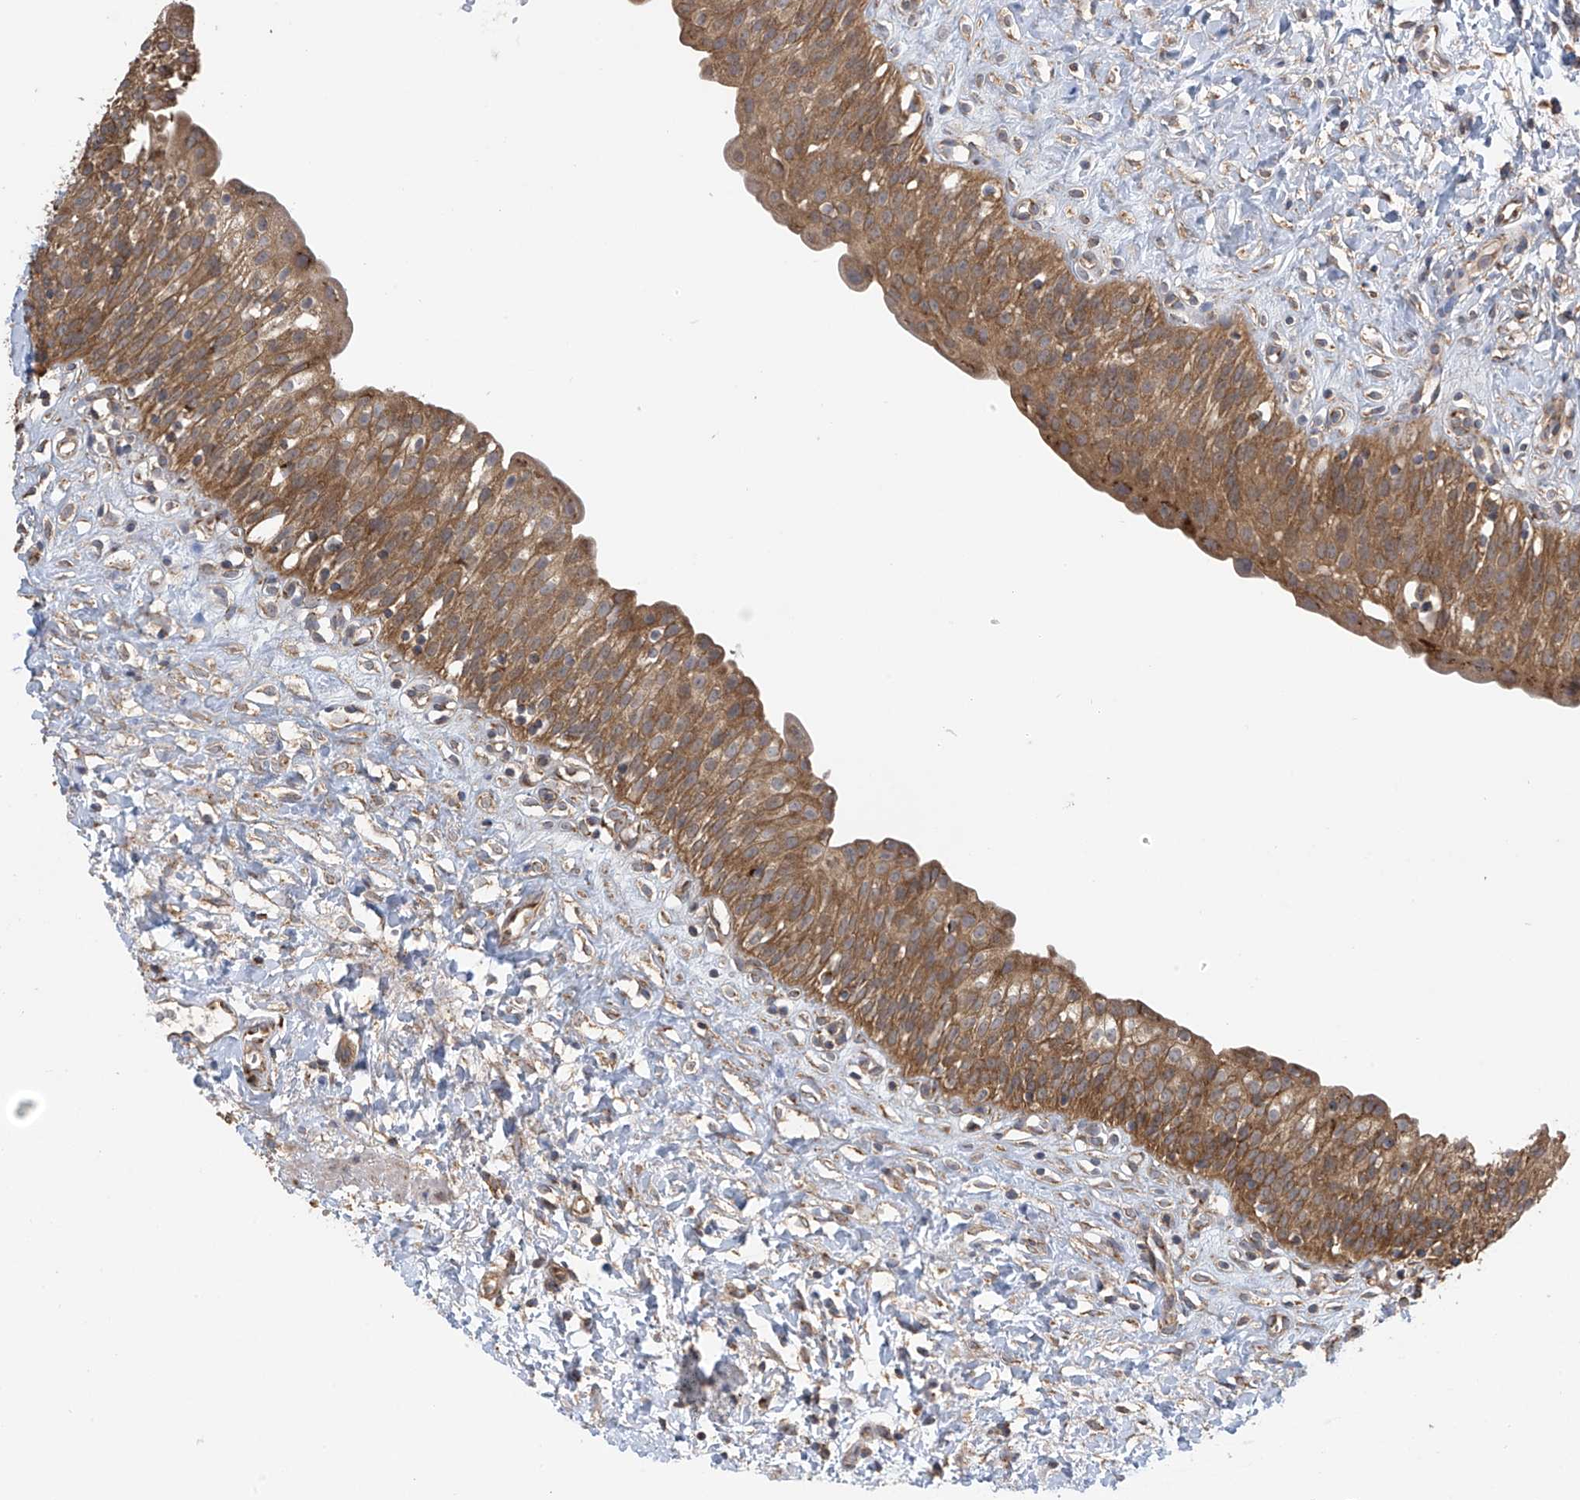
{"staining": {"intensity": "moderate", "quantity": ">75%", "location": "cytoplasmic/membranous"}, "tissue": "urinary bladder", "cell_type": "Urothelial cells", "image_type": "normal", "snomed": [{"axis": "morphology", "description": "Normal tissue, NOS"}, {"axis": "topography", "description": "Urinary bladder"}], "caption": "Moderate cytoplasmic/membranous positivity for a protein is appreciated in about >75% of urothelial cells of normal urinary bladder using IHC.", "gene": "PNPT1", "patient": {"sex": "male", "age": 51}}